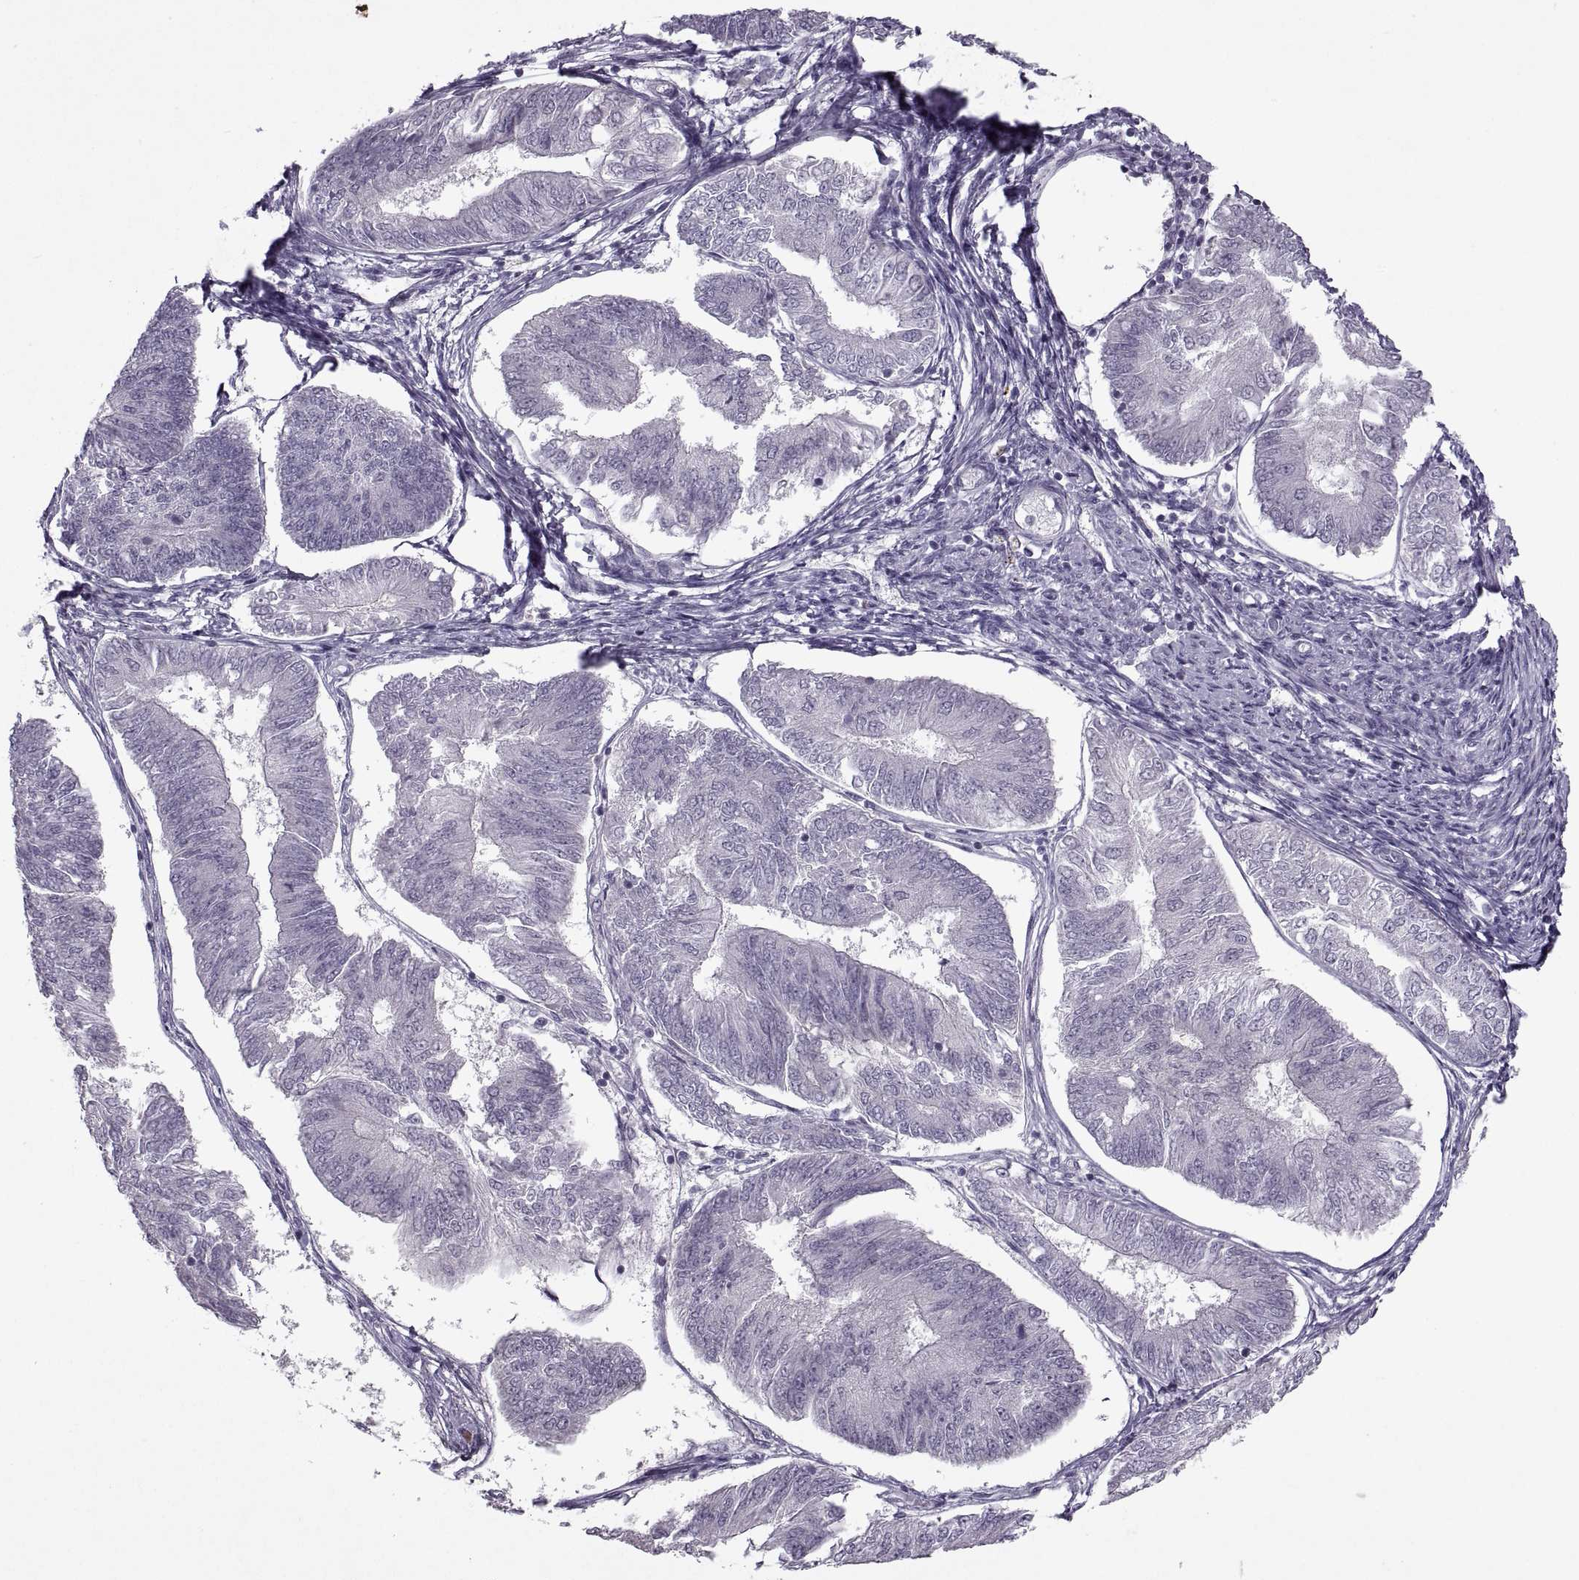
{"staining": {"intensity": "negative", "quantity": "none", "location": "none"}, "tissue": "endometrial cancer", "cell_type": "Tumor cells", "image_type": "cancer", "snomed": [{"axis": "morphology", "description": "Adenocarcinoma, NOS"}, {"axis": "topography", "description": "Endometrium"}], "caption": "DAB immunohistochemical staining of human endometrial cancer reveals no significant expression in tumor cells.", "gene": "MGAT4D", "patient": {"sex": "female", "age": 58}}